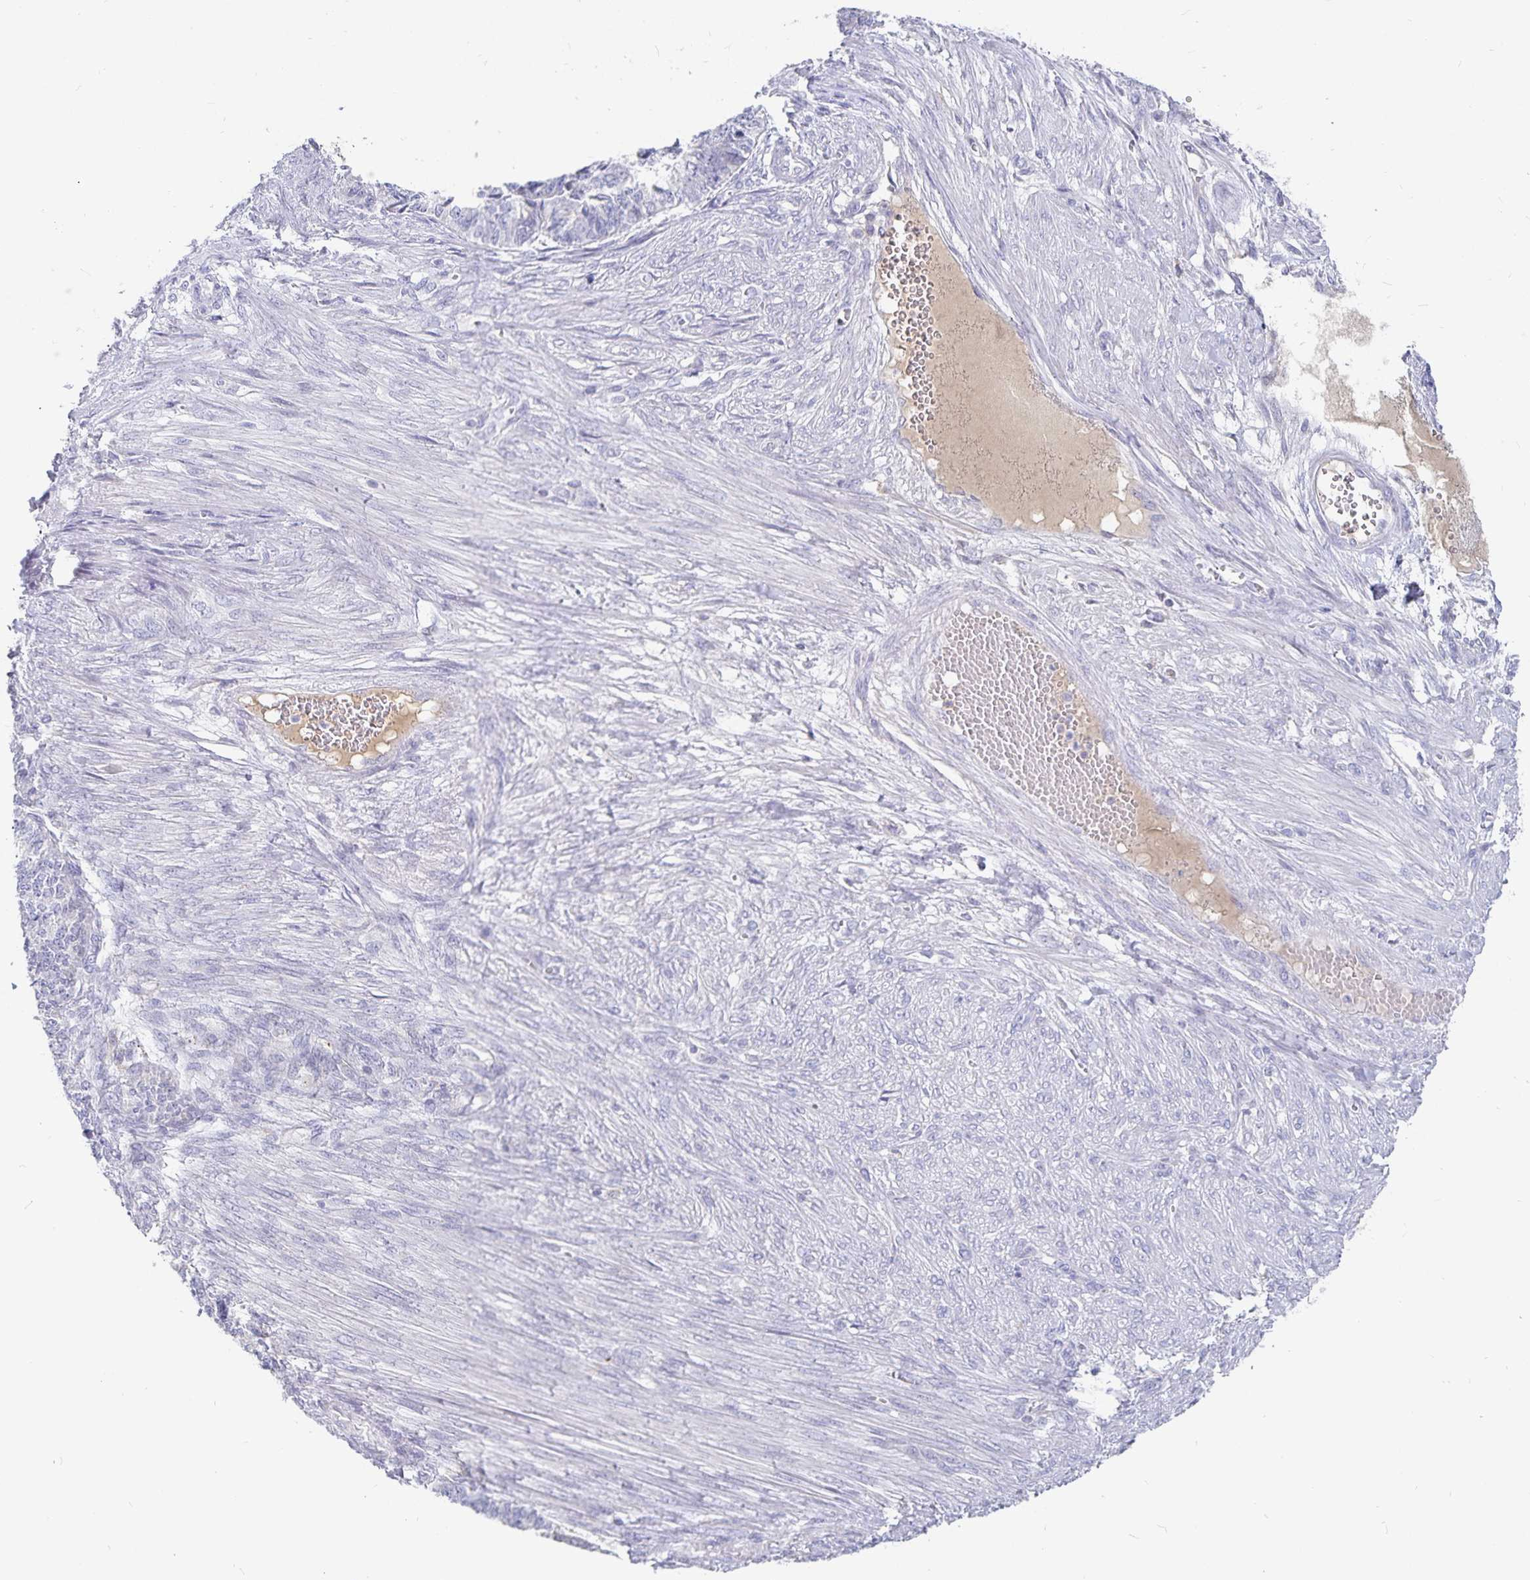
{"staining": {"intensity": "negative", "quantity": "none", "location": "none"}, "tissue": "endometrial cancer", "cell_type": "Tumor cells", "image_type": "cancer", "snomed": [{"axis": "morphology", "description": "Adenocarcinoma, NOS"}, {"axis": "topography", "description": "Endometrium"}], "caption": "High magnification brightfield microscopy of adenocarcinoma (endometrial) stained with DAB (brown) and counterstained with hematoxylin (blue): tumor cells show no significant staining. The staining is performed using DAB brown chromogen with nuclei counter-stained in using hematoxylin.", "gene": "PKHD1", "patient": {"sex": "female", "age": 32}}